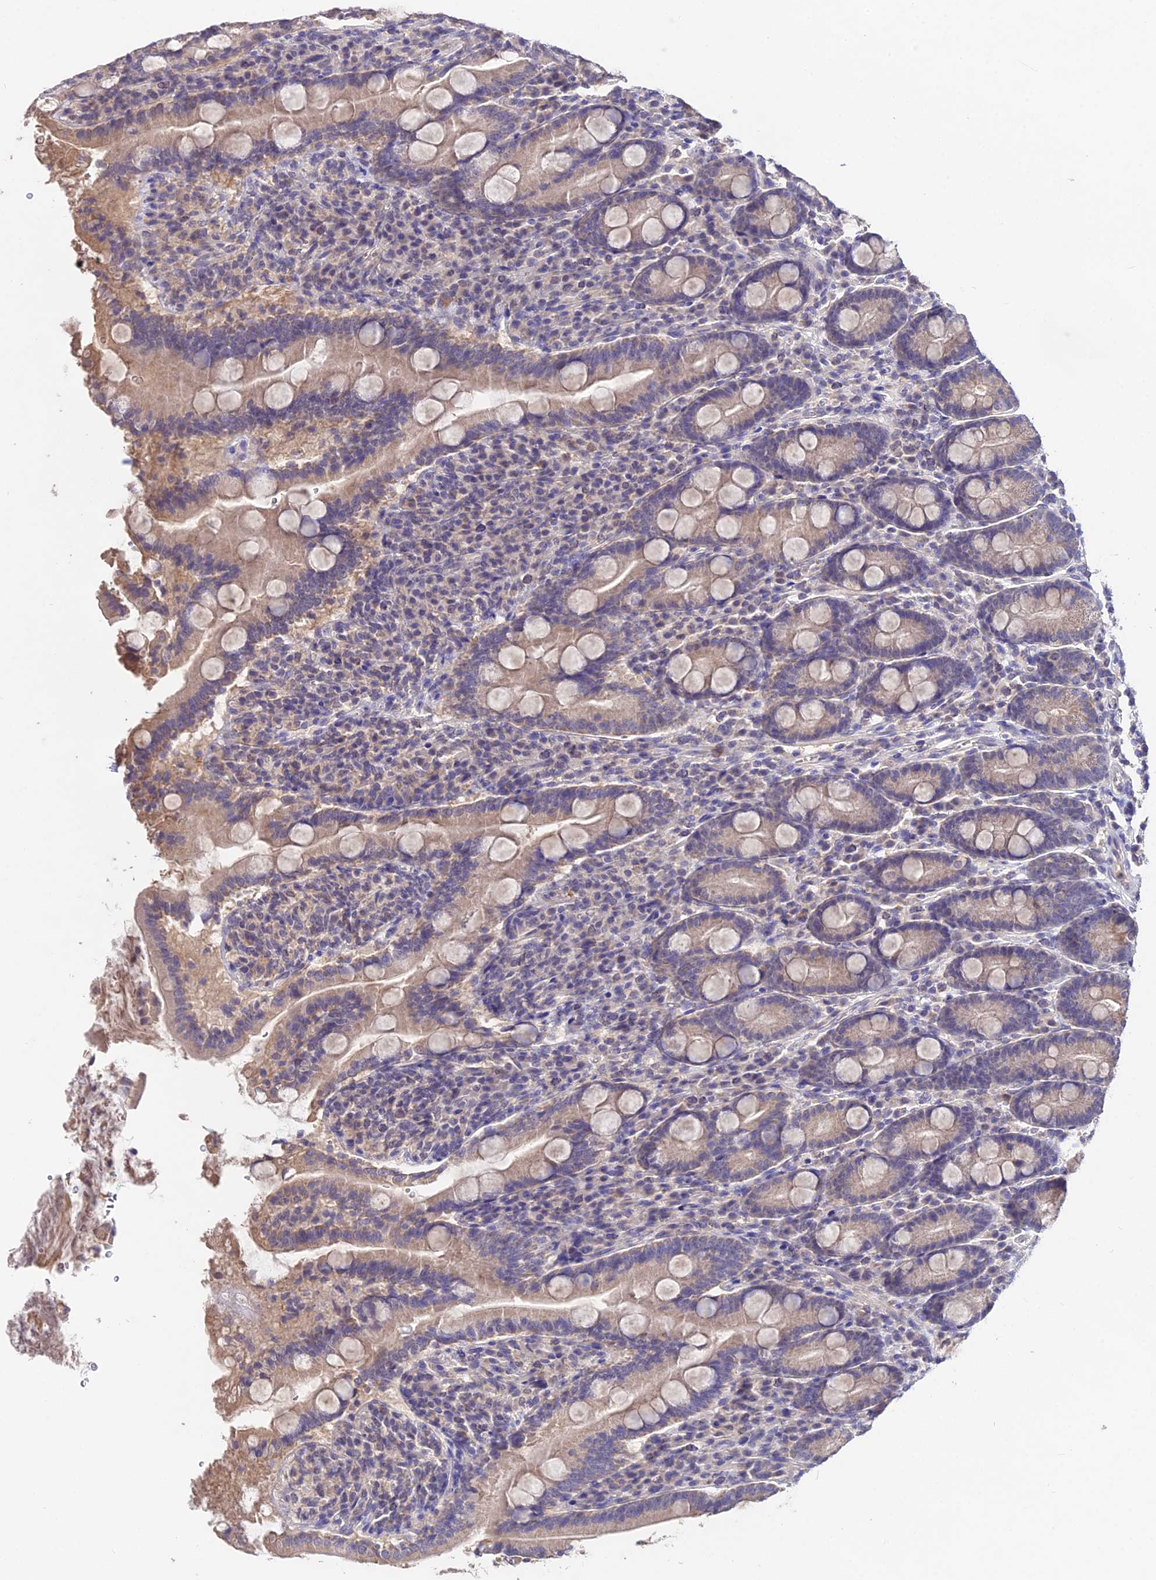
{"staining": {"intensity": "moderate", "quantity": ">75%", "location": "cytoplasmic/membranous"}, "tissue": "duodenum", "cell_type": "Glandular cells", "image_type": "normal", "snomed": [{"axis": "morphology", "description": "Normal tissue, NOS"}, {"axis": "topography", "description": "Duodenum"}], "caption": "A micrograph of human duodenum stained for a protein exhibits moderate cytoplasmic/membranous brown staining in glandular cells.", "gene": "PGK1", "patient": {"sex": "male", "age": 35}}